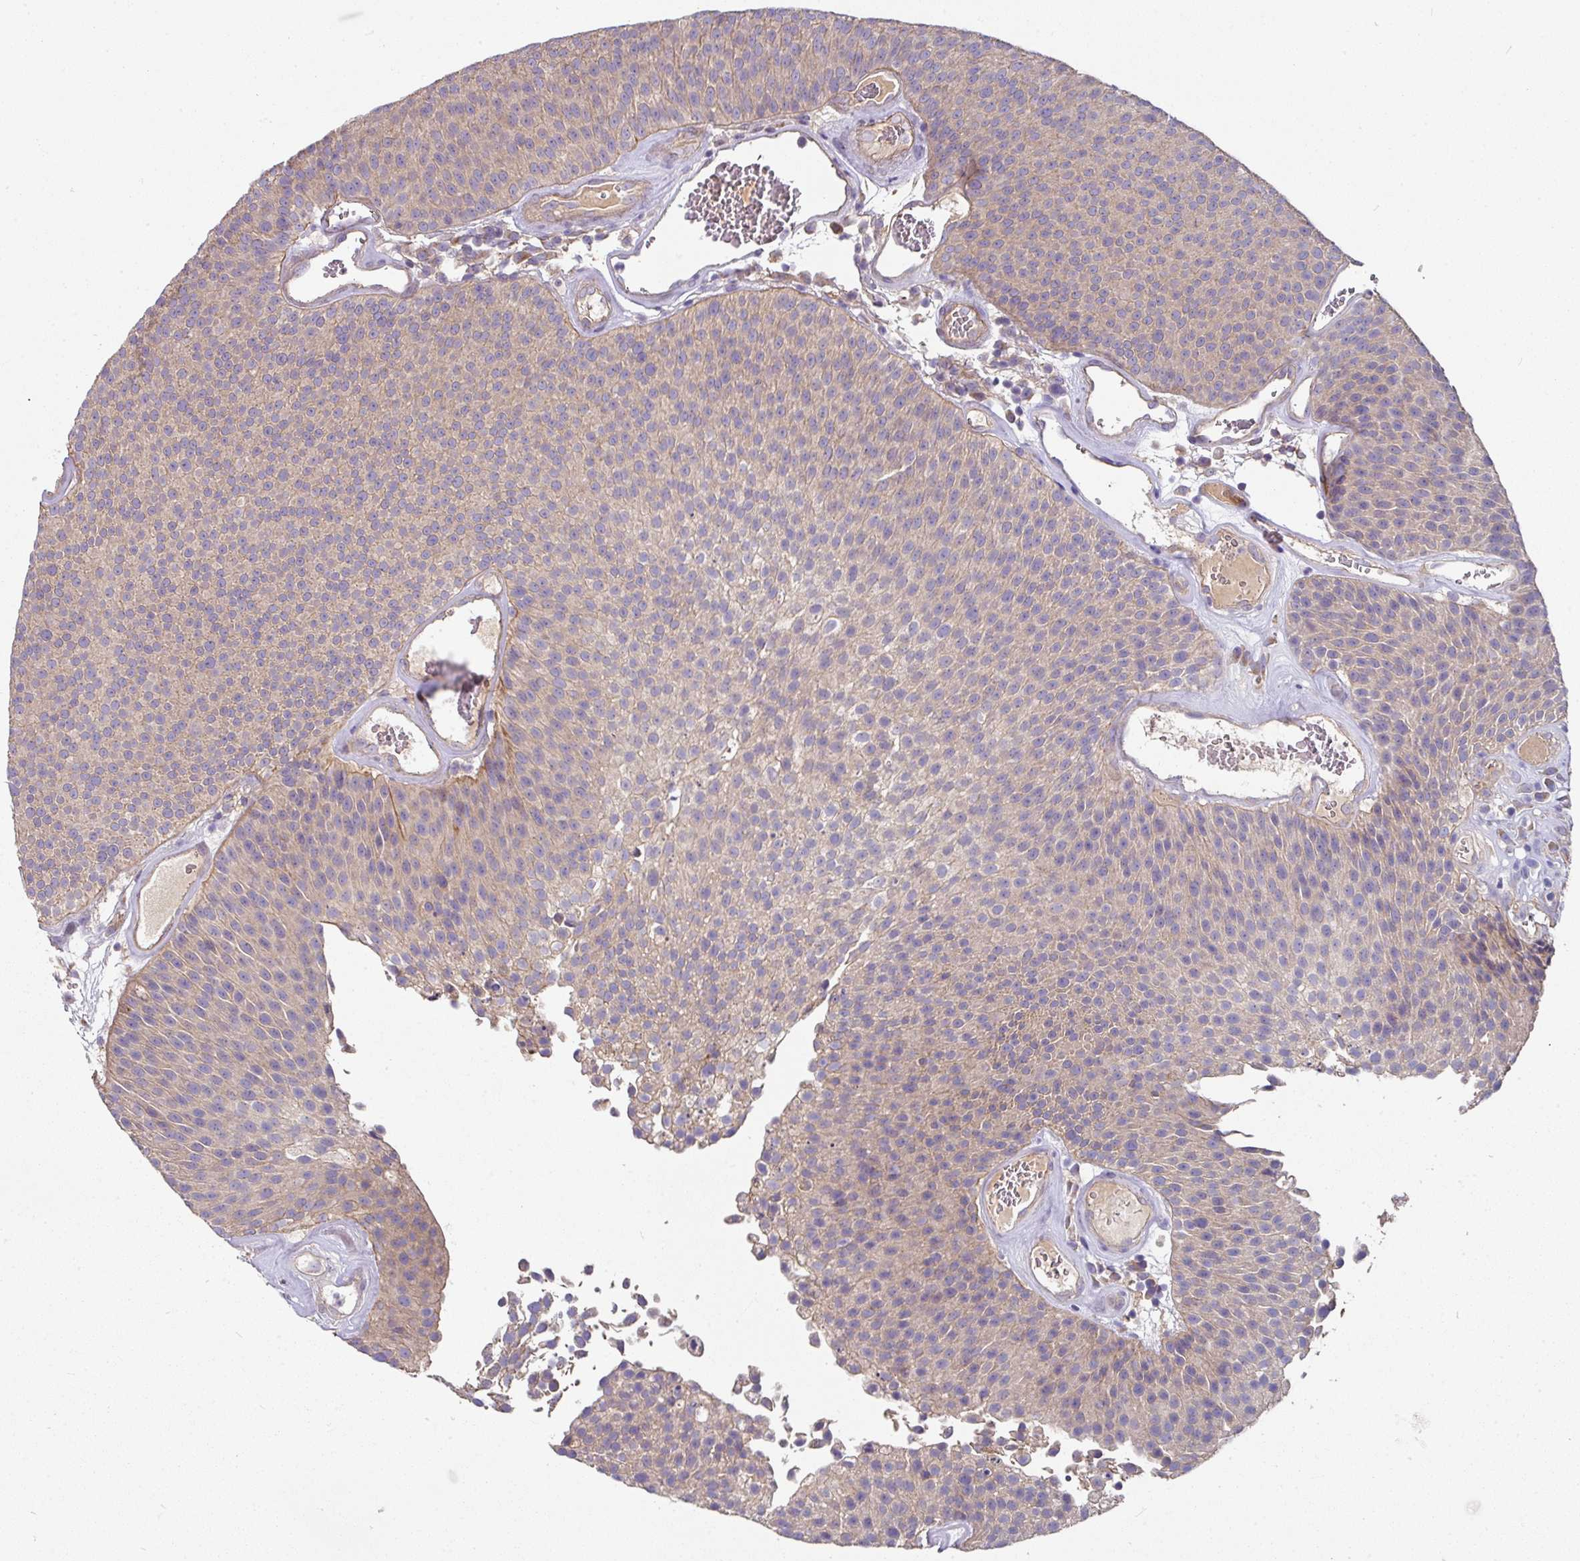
{"staining": {"intensity": "negative", "quantity": "none", "location": "none"}, "tissue": "urothelial cancer", "cell_type": "Tumor cells", "image_type": "cancer", "snomed": [{"axis": "morphology", "description": "Urothelial carcinoma, Low grade"}, {"axis": "topography", "description": "Urinary bladder"}], "caption": "The photomicrograph displays no staining of tumor cells in urothelial carcinoma (low-grade). (DAB (3,3'-diaminobenzidine) immunohistochemistry, high magnification).", "gene": "C4orf48", "patient": {"sex": "female", "age": 79}}